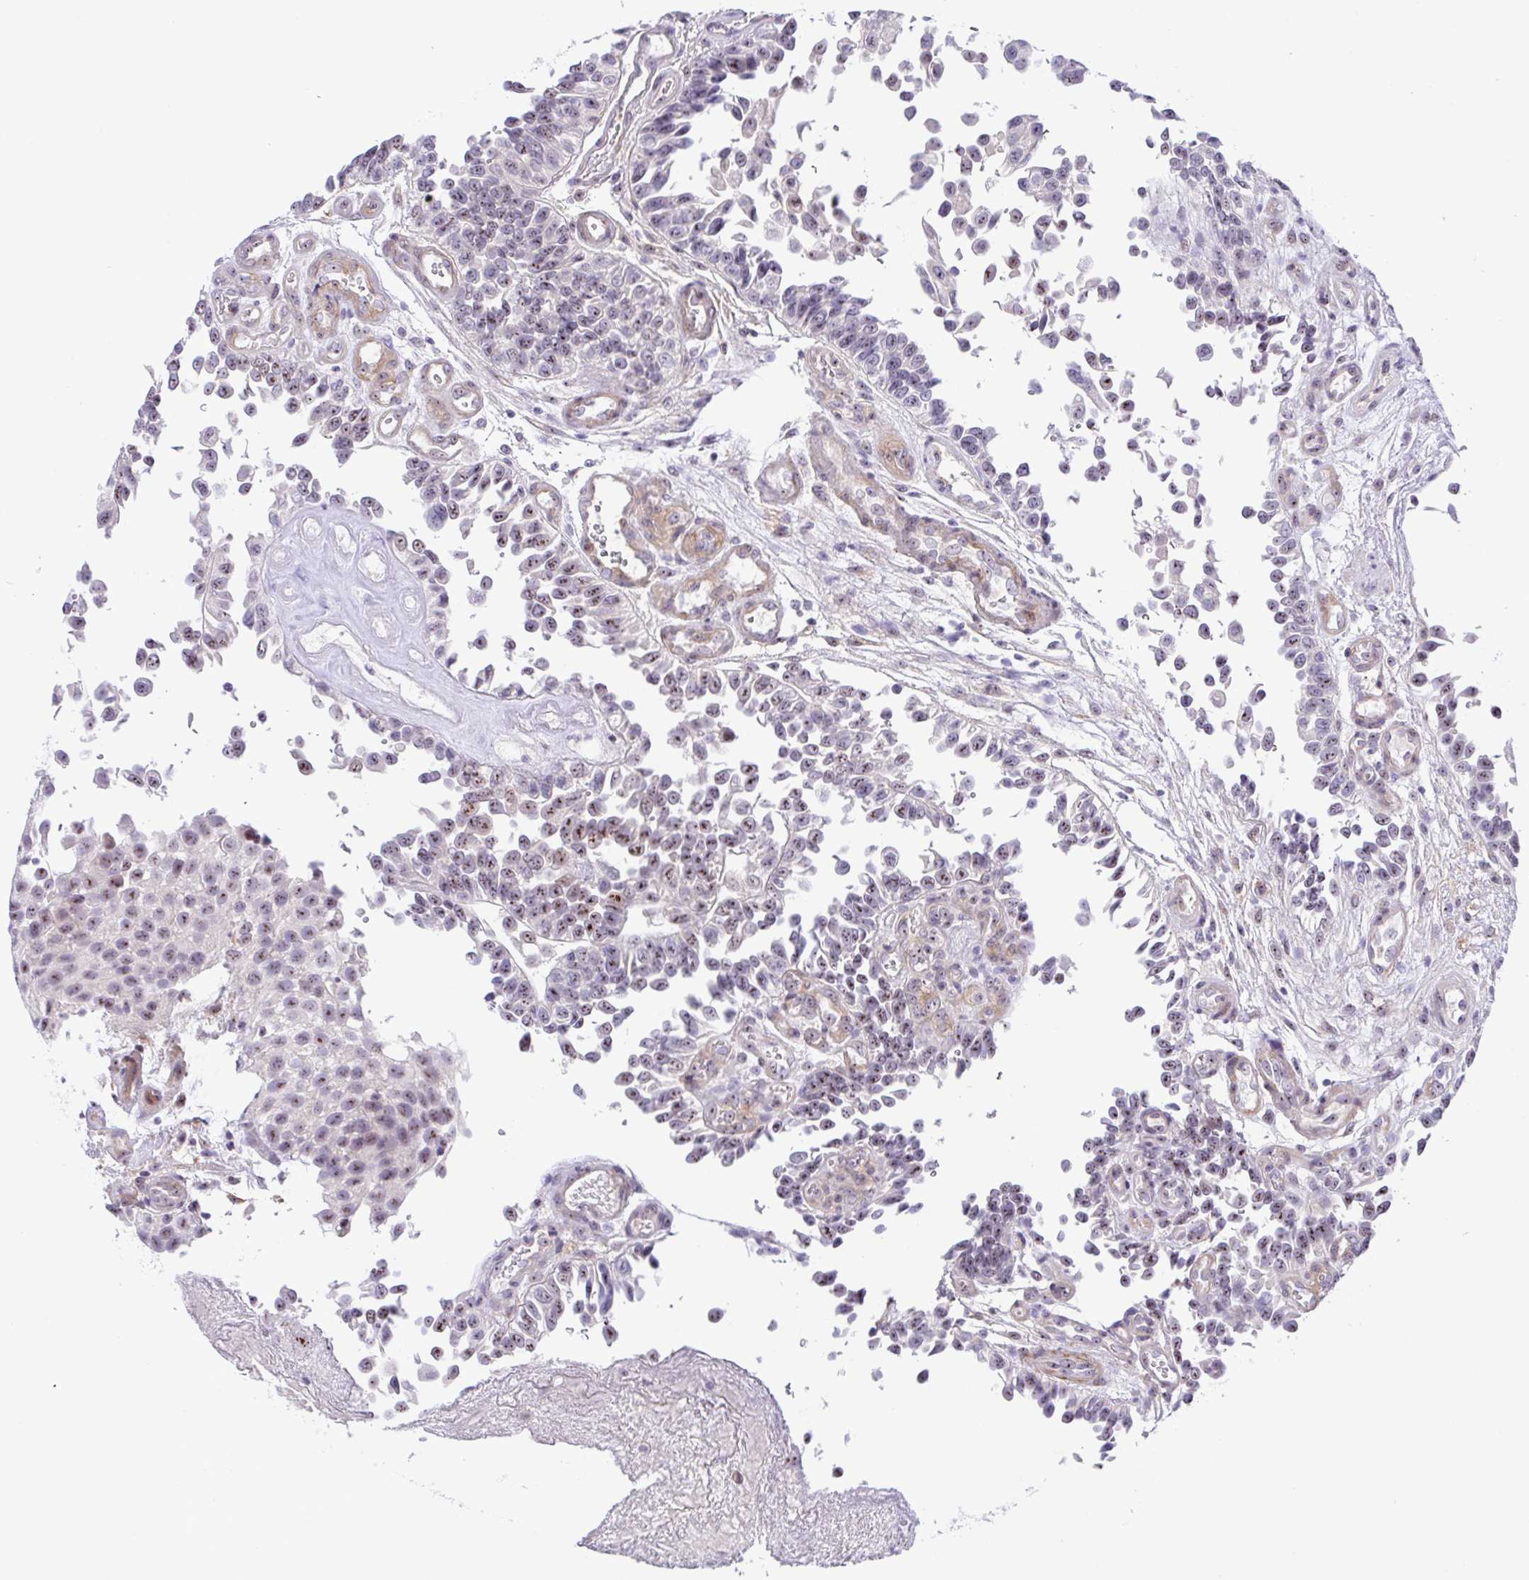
{"staining": {"intensity": "moderate", "quantity": ">75%", "location": "nuclear"}, "tissue": "urothelial cancer", "cell_type": "Tumor cells", "image_type": "cancer", "snomed": [{"axis": "morphology", "description": "Urothelial carcinoma, NOS"}, {"axis": "topography", "description": "Urinary bladder"}], "caption": "Immunohistochemistry photomicrograph of transitional cell carcinoma stained for a protein (brown), which exhibits medium levels of moderate nuclear expression in about >75% of tumor cells.", "gene": "MXRA8", "patient": {"sex": "male", "age": 87}}